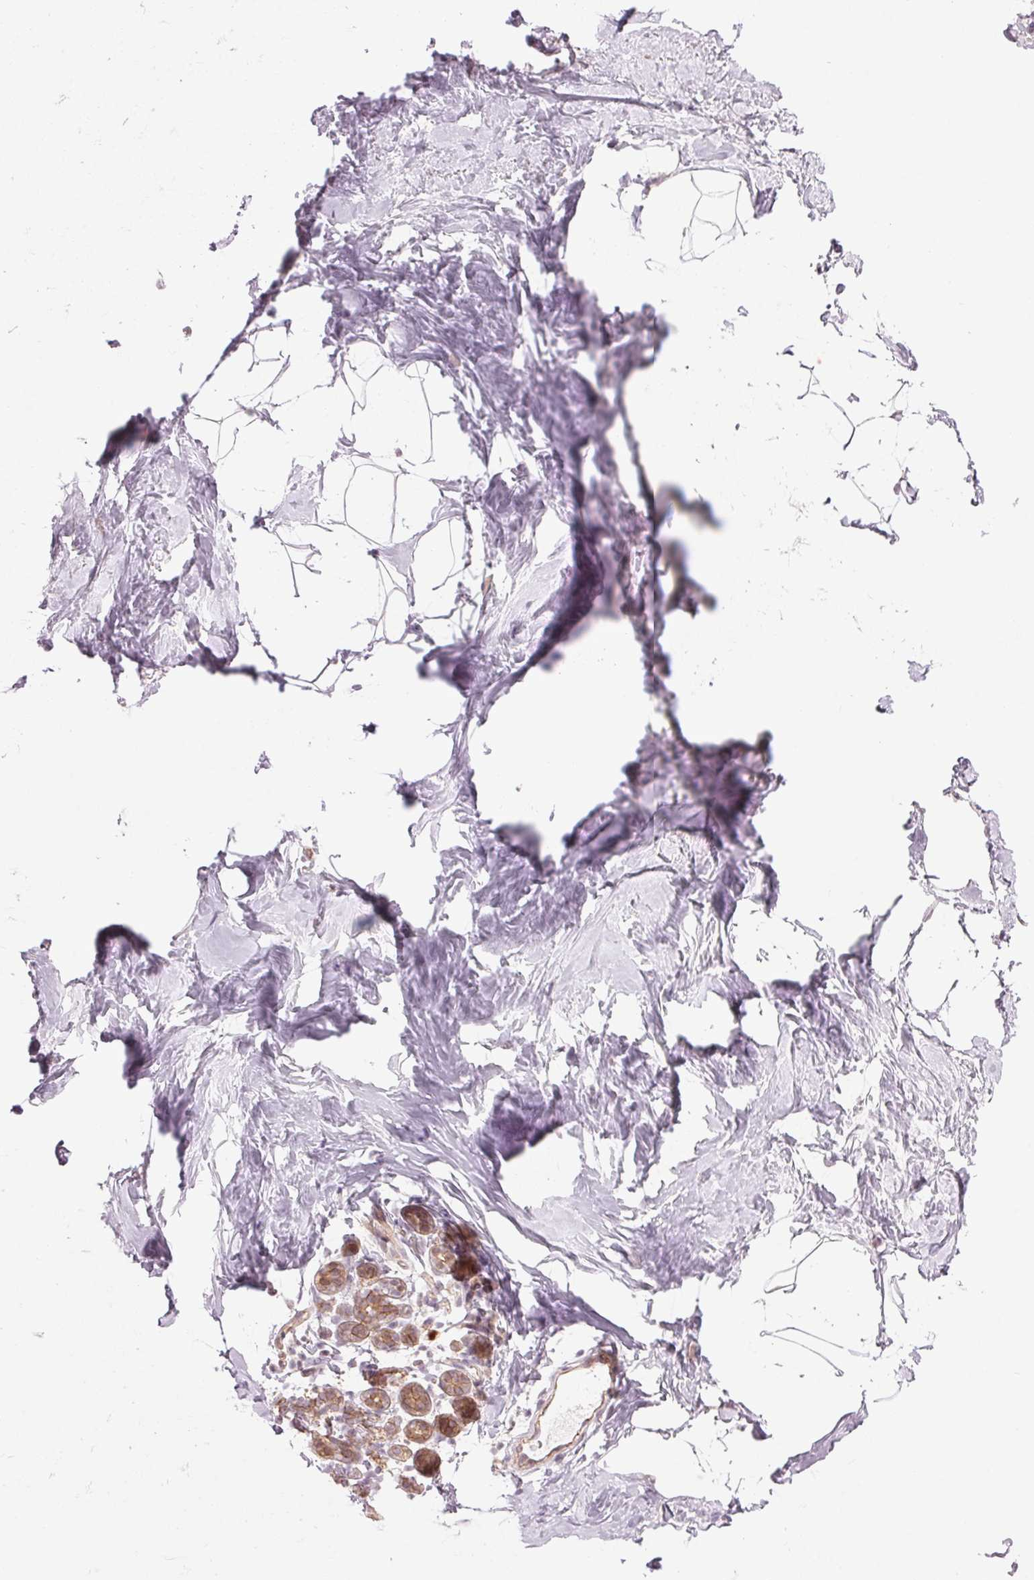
{"staining": {"intensity": "weak", "quantity": "<25%", "location": "cytoplasmic/membranous"}, "tissue": "breast", "cell_type": "Adipocytes", "image_type": "normal", "snomed": [{"axis": "morphology", "description": "Normal tissue, NOS"}, {"axis": "topography", "description": "Breast"}], "caption": "IHC image of benign breast stained for a protein (brown), which exhibits no expression in adipocytes. The staining is performed using DAB brown chromogen with nuclei counter-stained in using hematoxylin.", "gene": "TMED6", "patient": {"sex": "female", "age": 32}}